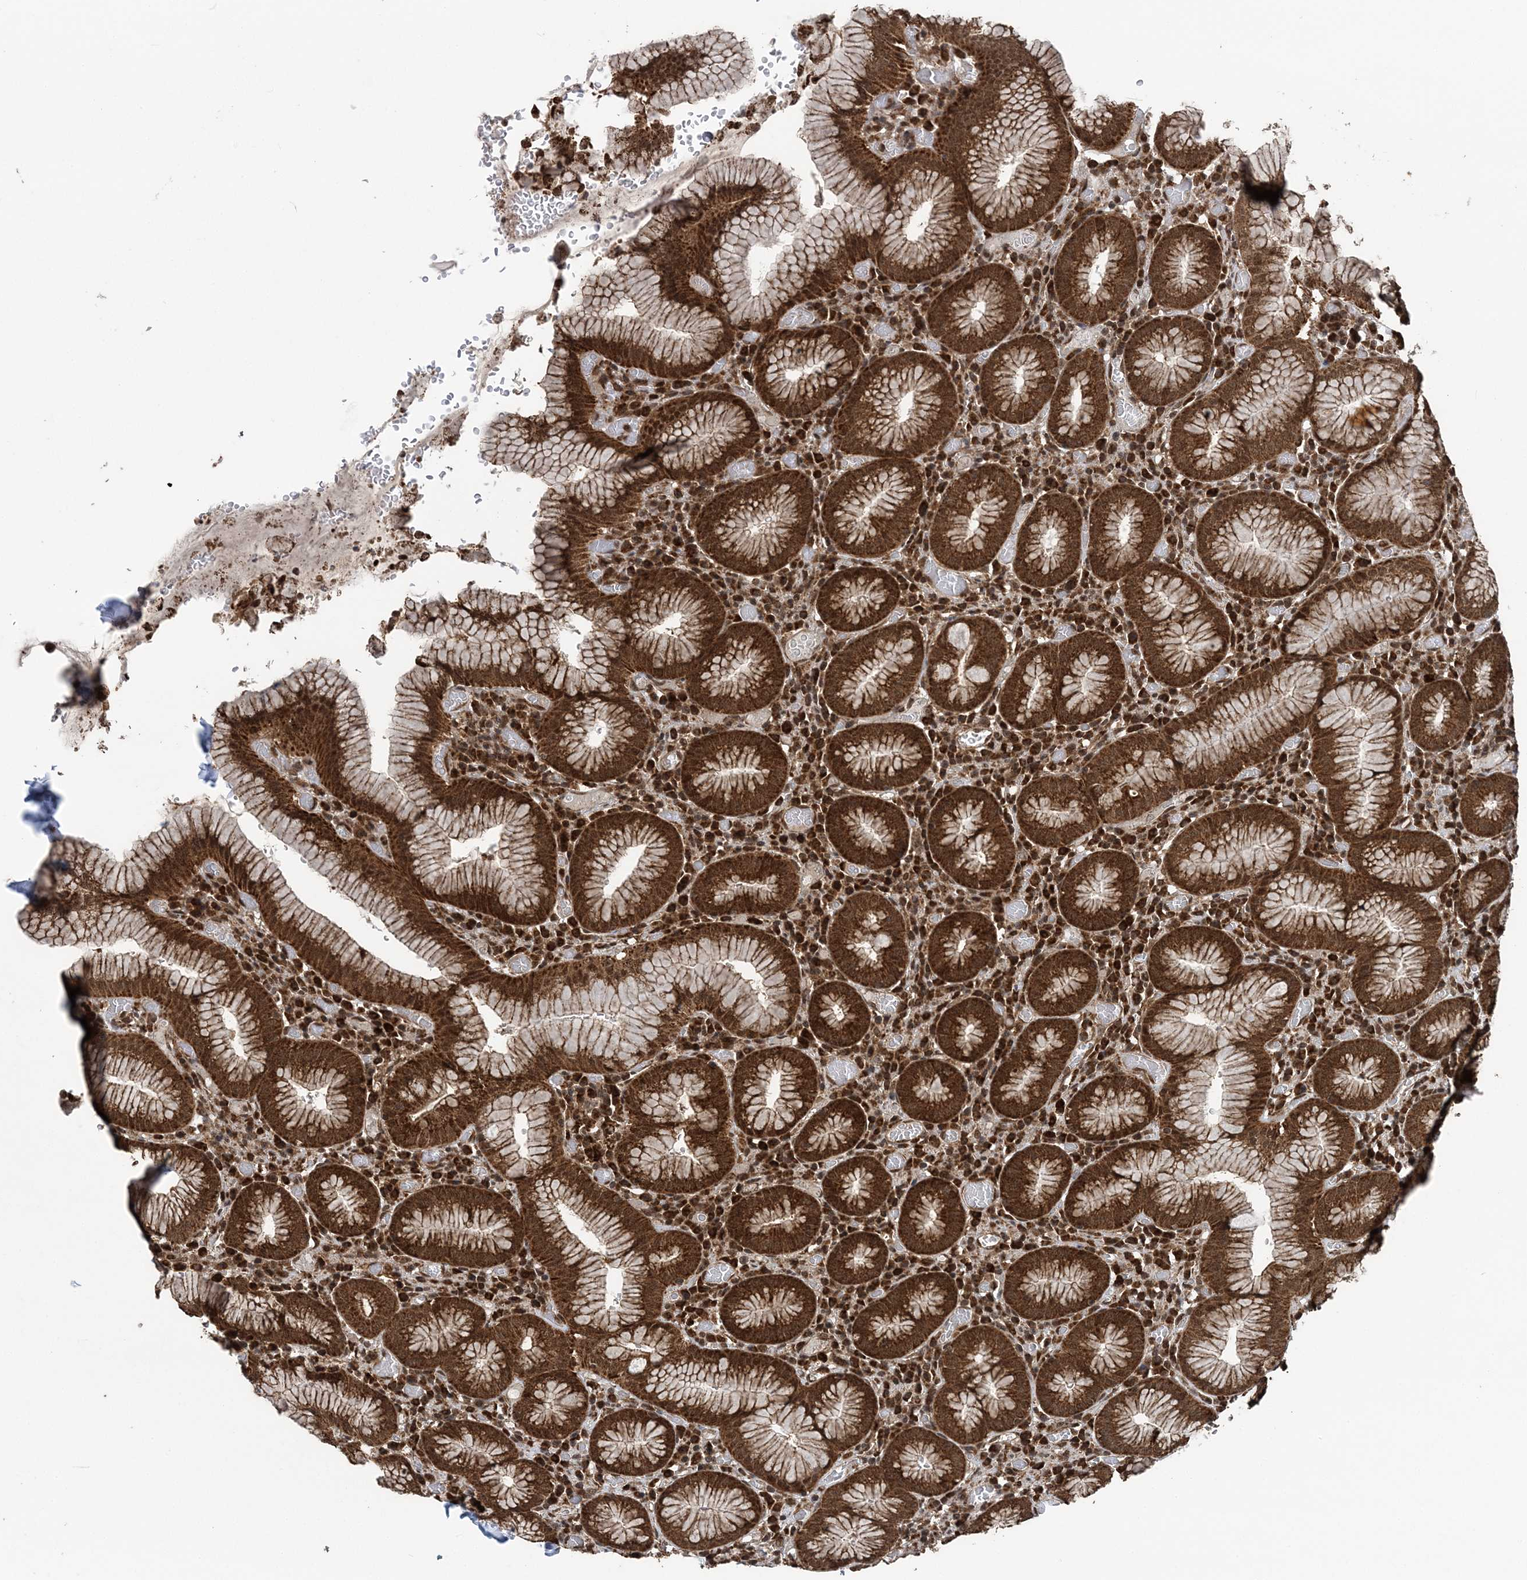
{"staining": {"intensity": "strong", "quantity": ">75%", "location": "cytoplasmic/membranous"}, "tissue": "stomach", "cell_type": "Glandular cells", "image_type": "normal", "snomed": [{"axis": "morphology", "description": "Normal tissue, NOS"}, {"axis": "topography", "description": "Stomach"}], "caption": "Protein expression analysis of unremarkable human stomach reveals strong cytoplasmic/membranous staining in about >75% of glandular cells. (Brightfield microscopy of DAB IHC at high magnification).", "gene": "PCBP1", "patient": {"sex": "male", "age": 55}}